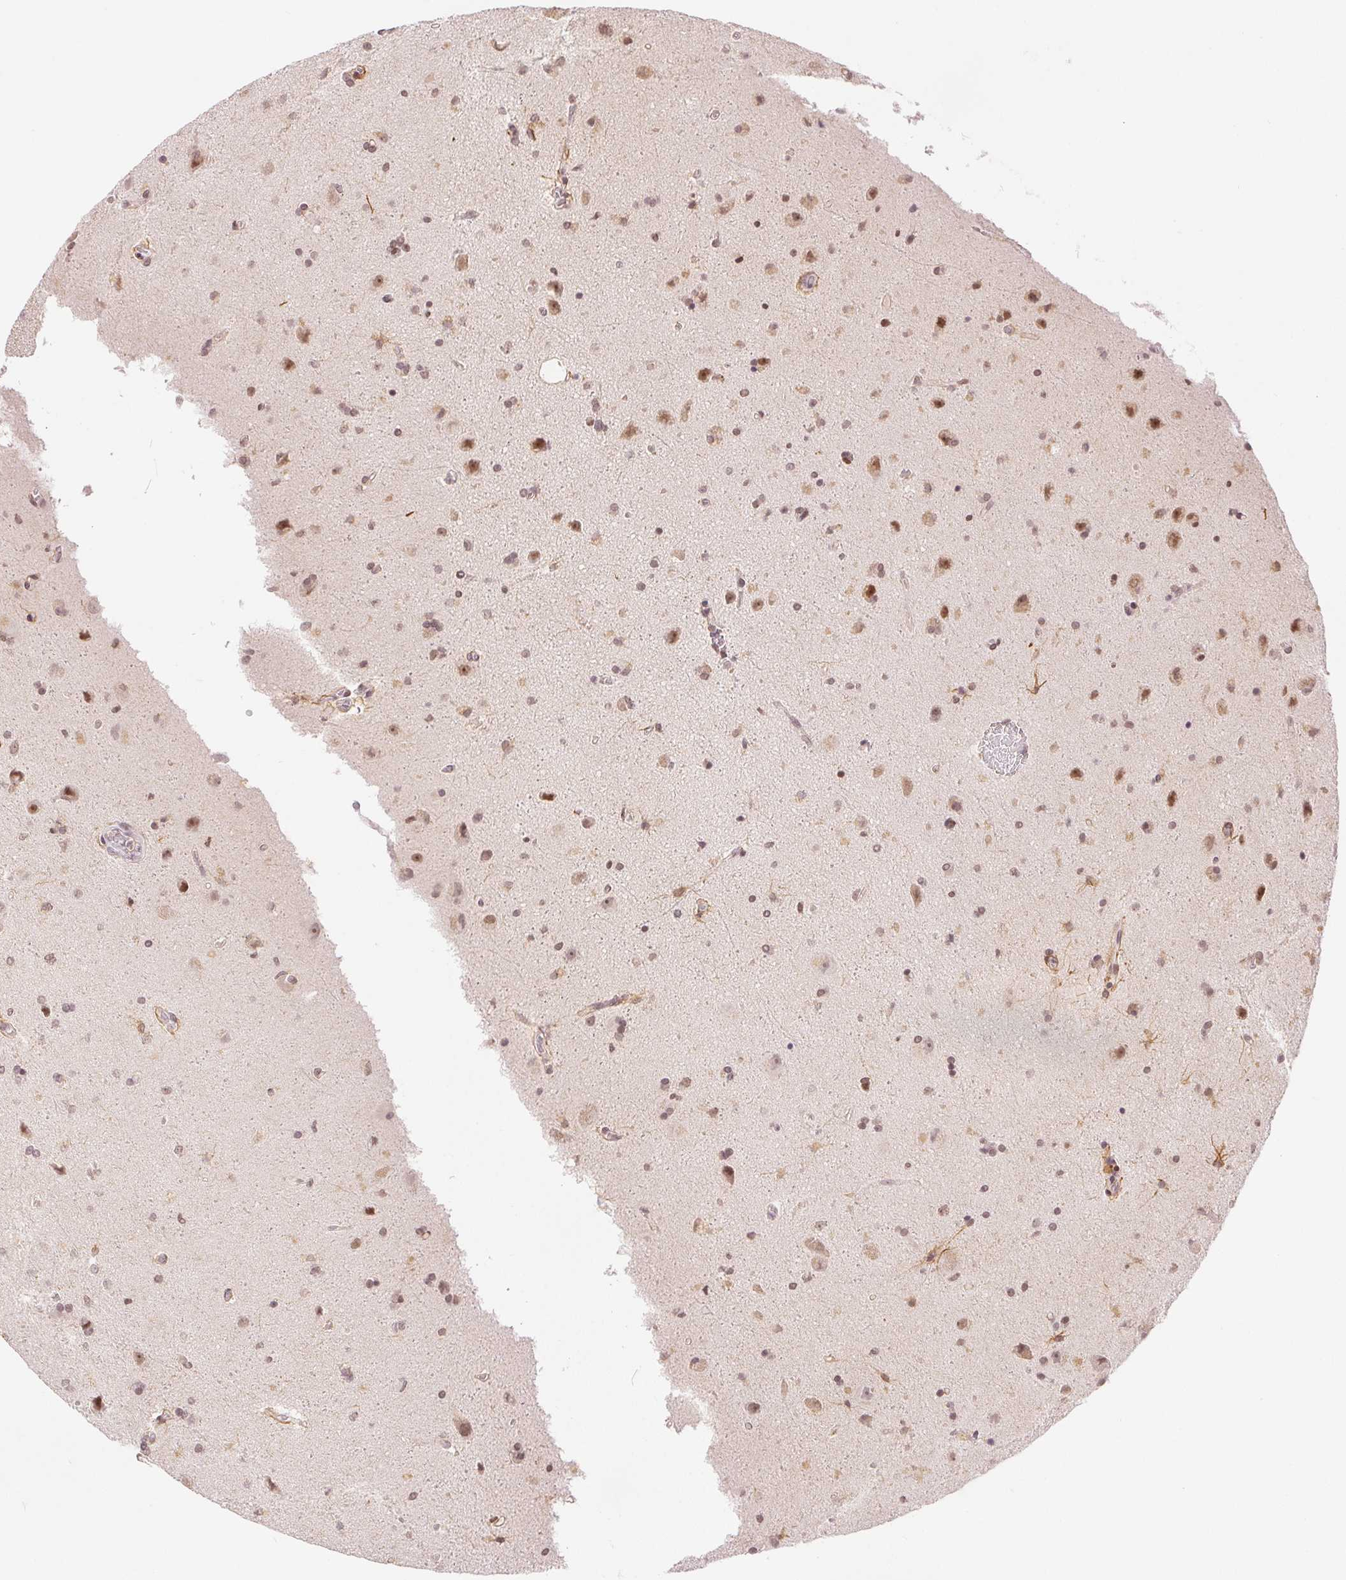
{"staining": {"intensity": "moderate", "quantity": "<25%", "location": "nuclear"}, "tissue": "glioma", "cell_type": "Tumor cells", "image_type": "cancer", "snomed": [{"axis": "morphology", "description": "Glioma, malignant, High grade"}, {"axis": "topography", "description": "Cerebral cortex"}], "caption": "A brown stain shows moderate nuclear positivity of a protein in glioma tumor cells.", "gene": "DEK", "patient": {"sex": "male", "age": 70}}